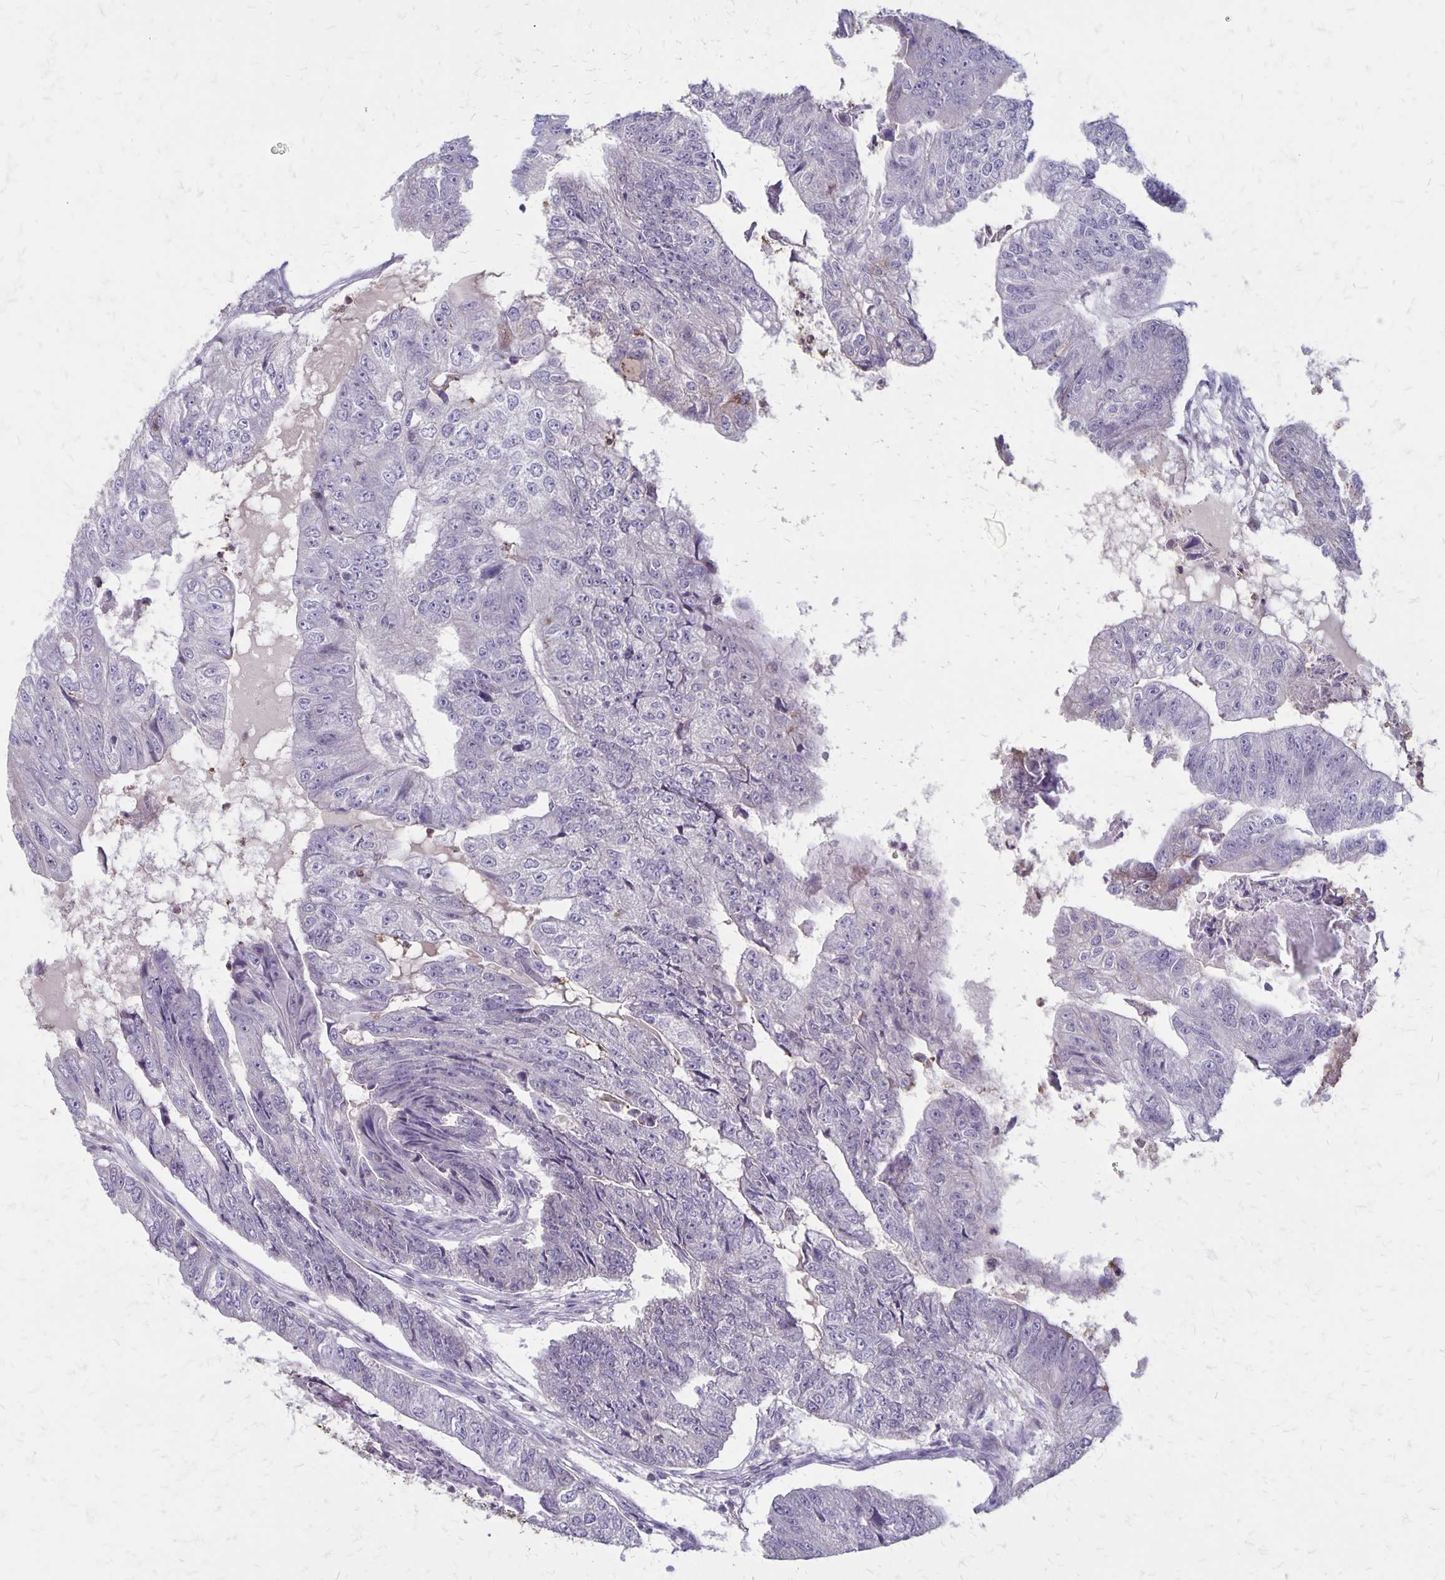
{"staining": {"intensity": "negative", "quantity": "none", "location": "none"}, "tissue": "colorectal cancer", "cell_type": "Tumor cells", "image_type": "cancer", "snomed": [{"axis": "morphology", "description": "Adenocarcinoma, NOS"}, {"axis": "topography", "description": "Colon"}], "caption": "Tumor cells show no significant positivity in colorectal adenocarcinoma.", "gene": "SEPTIN5", "patient": {"sex": "female", "age": 67}}